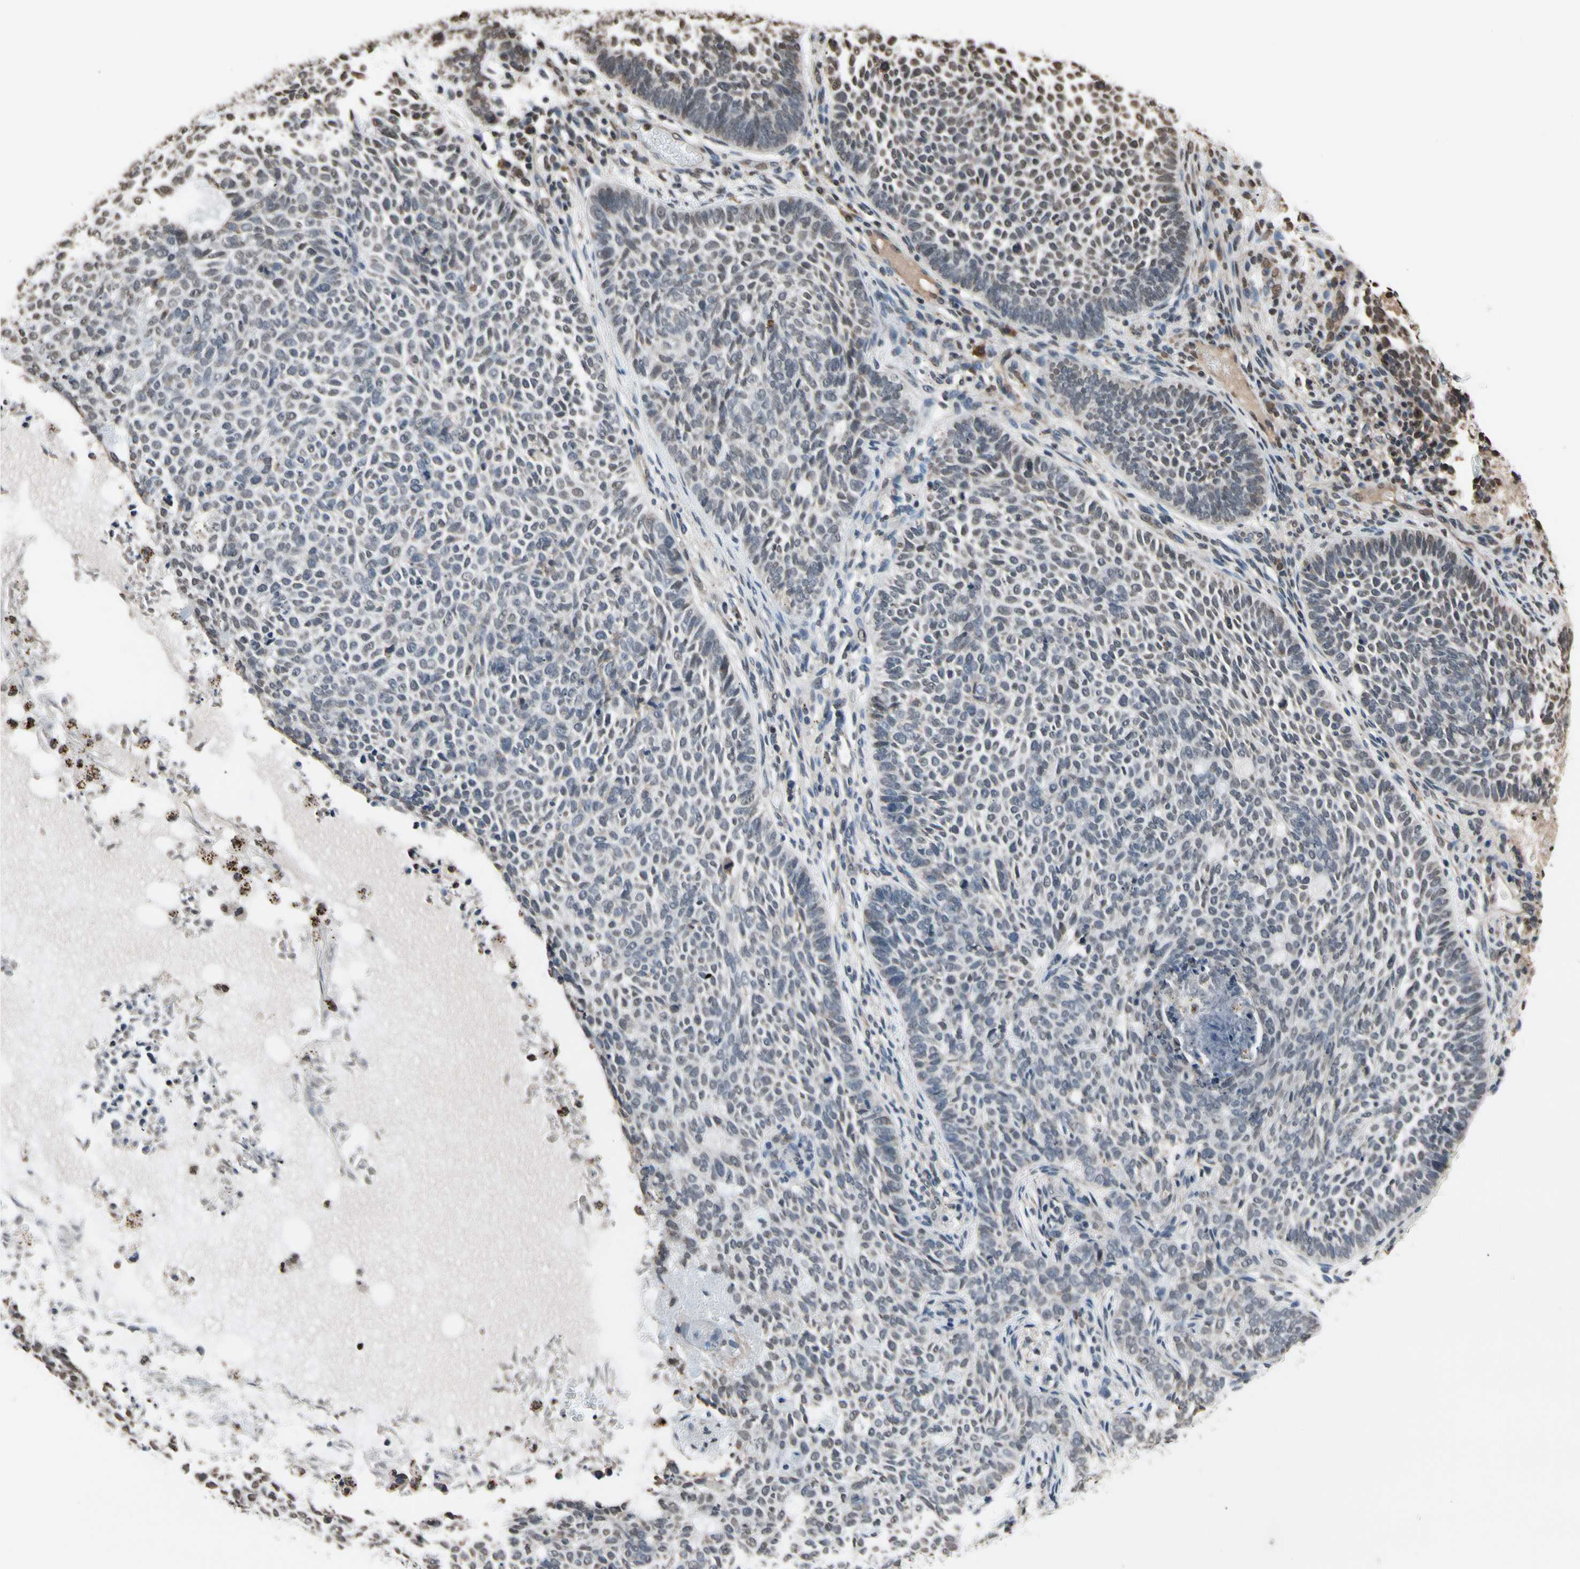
{"staining": {"intensity": "negative", "quantity": "none", "location": "none"}, "tissue": "skin cancer", "cell_type": "Tumor cells", "image_type": "cancer", "snomed": [{"axis": "morphology", "description": "Basal cell carcinoma"}, {"axis": "topography", "description": "Skin"}], "caption": "A photomicrograph of skin basal cell carcinoma stained for a protein demonstrates no brown staining in tumor cells.", "gene": "HIPK2", "patient": {"sex": "male", "age": 87}}